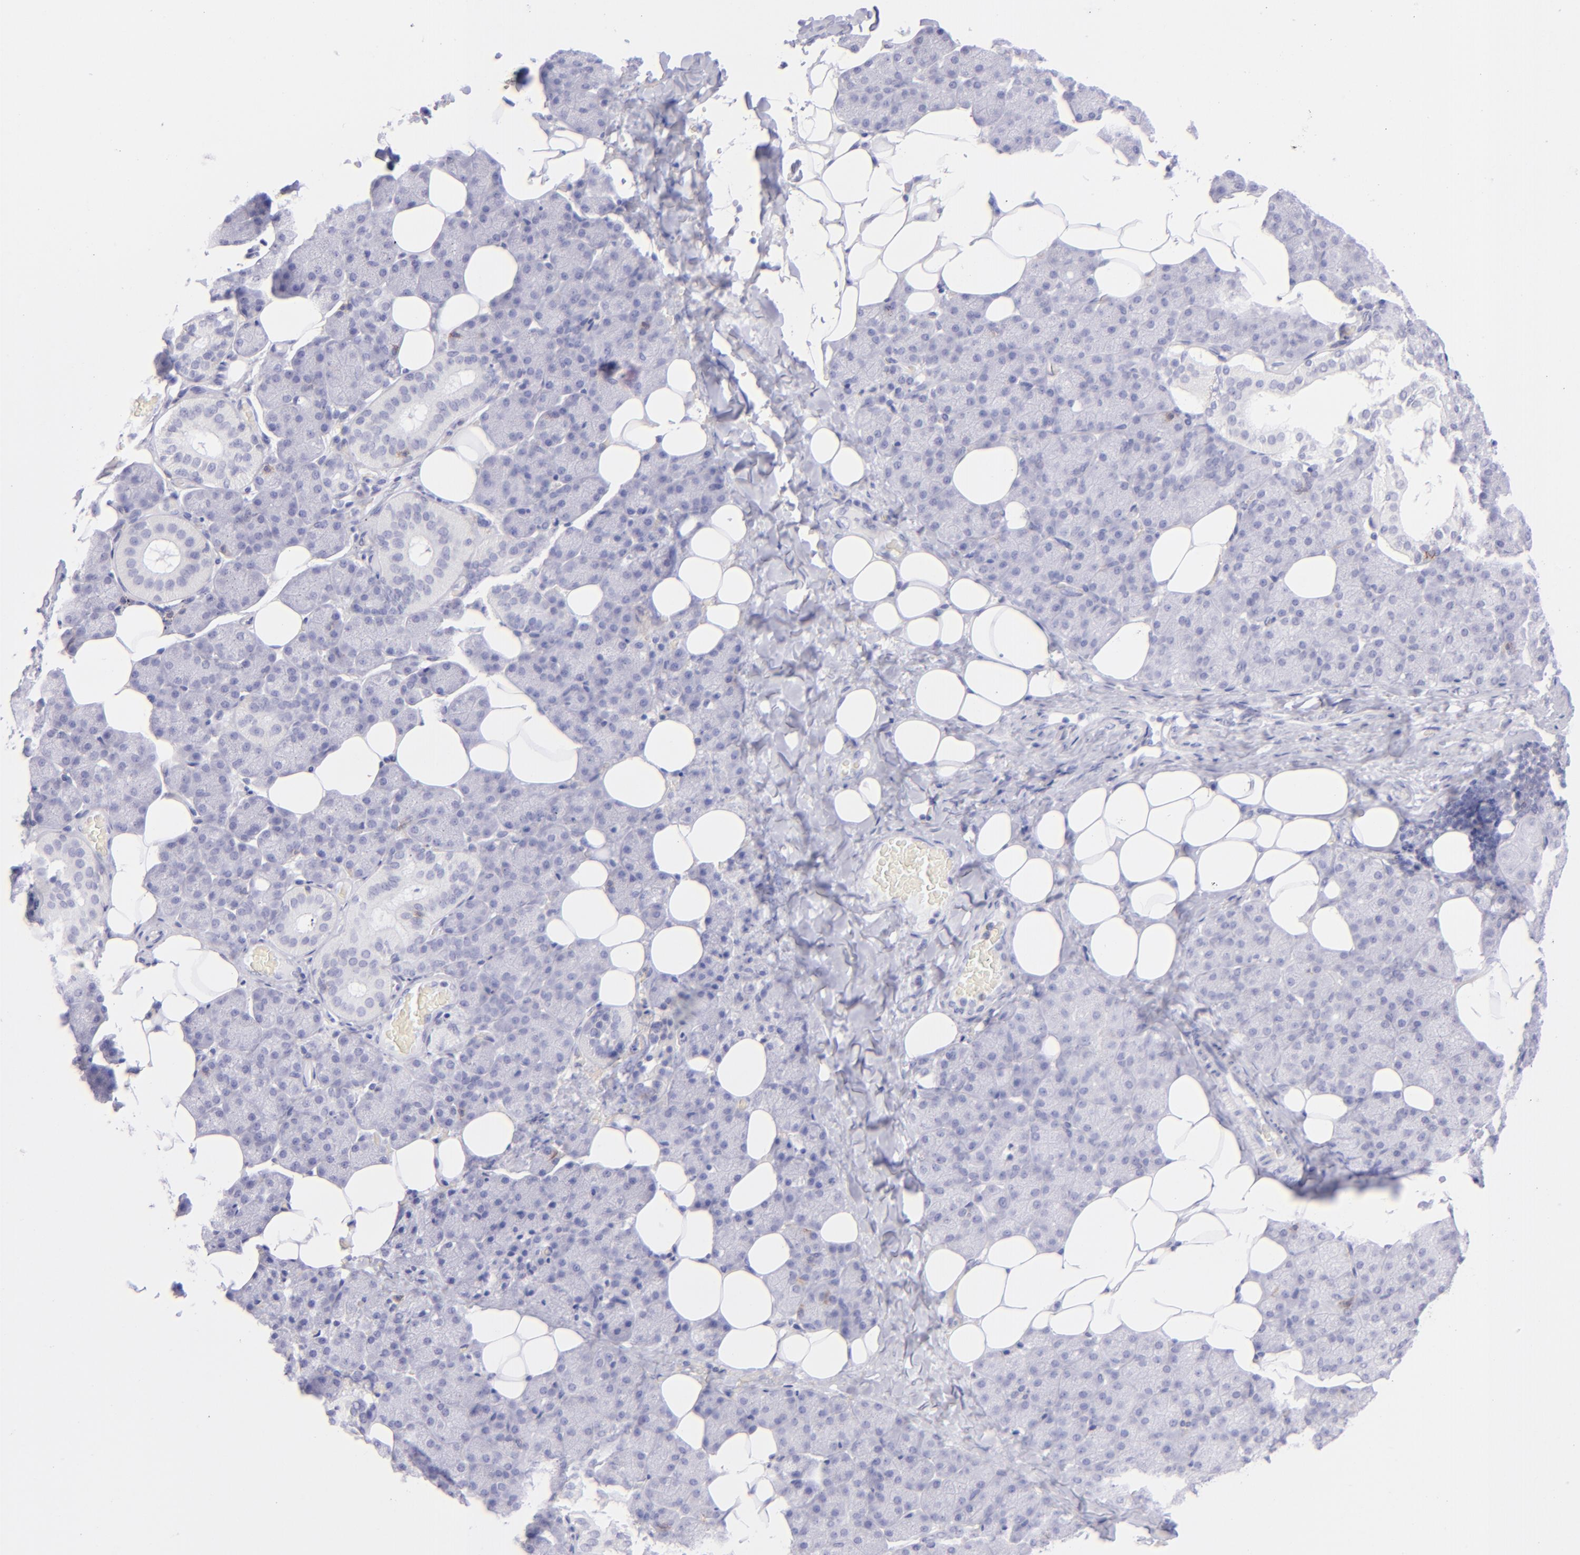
{"staining": {"intensity": "negative", "quantity": "none", "location": "none"}, "tissue": "salivary gland", "cell_type": "Glandular cells", "image_type": "normal", "snomed": [{"axis": "morphology", "description": "Normal tissue, NOS"}, {"axis": "topography", "description": "Lymph node"}, {"axis": "topography", "description": "Salivary gland"}], "caption": "High magnification brightfield microscopy of normal salivary gland stained with DAB (3,3'-diaminobenzidine) (brown) and counterstained with hematoxylin (blue): glandular cells show no significant staining. (Stains: DAB (3,3'-diaminobenzidine) IHC with hematoxylin counter stain, Microscopy: brightfield microscopy at high magnification).", "gene": "CD69", "patient": {"sex": "male", "age": 8}}